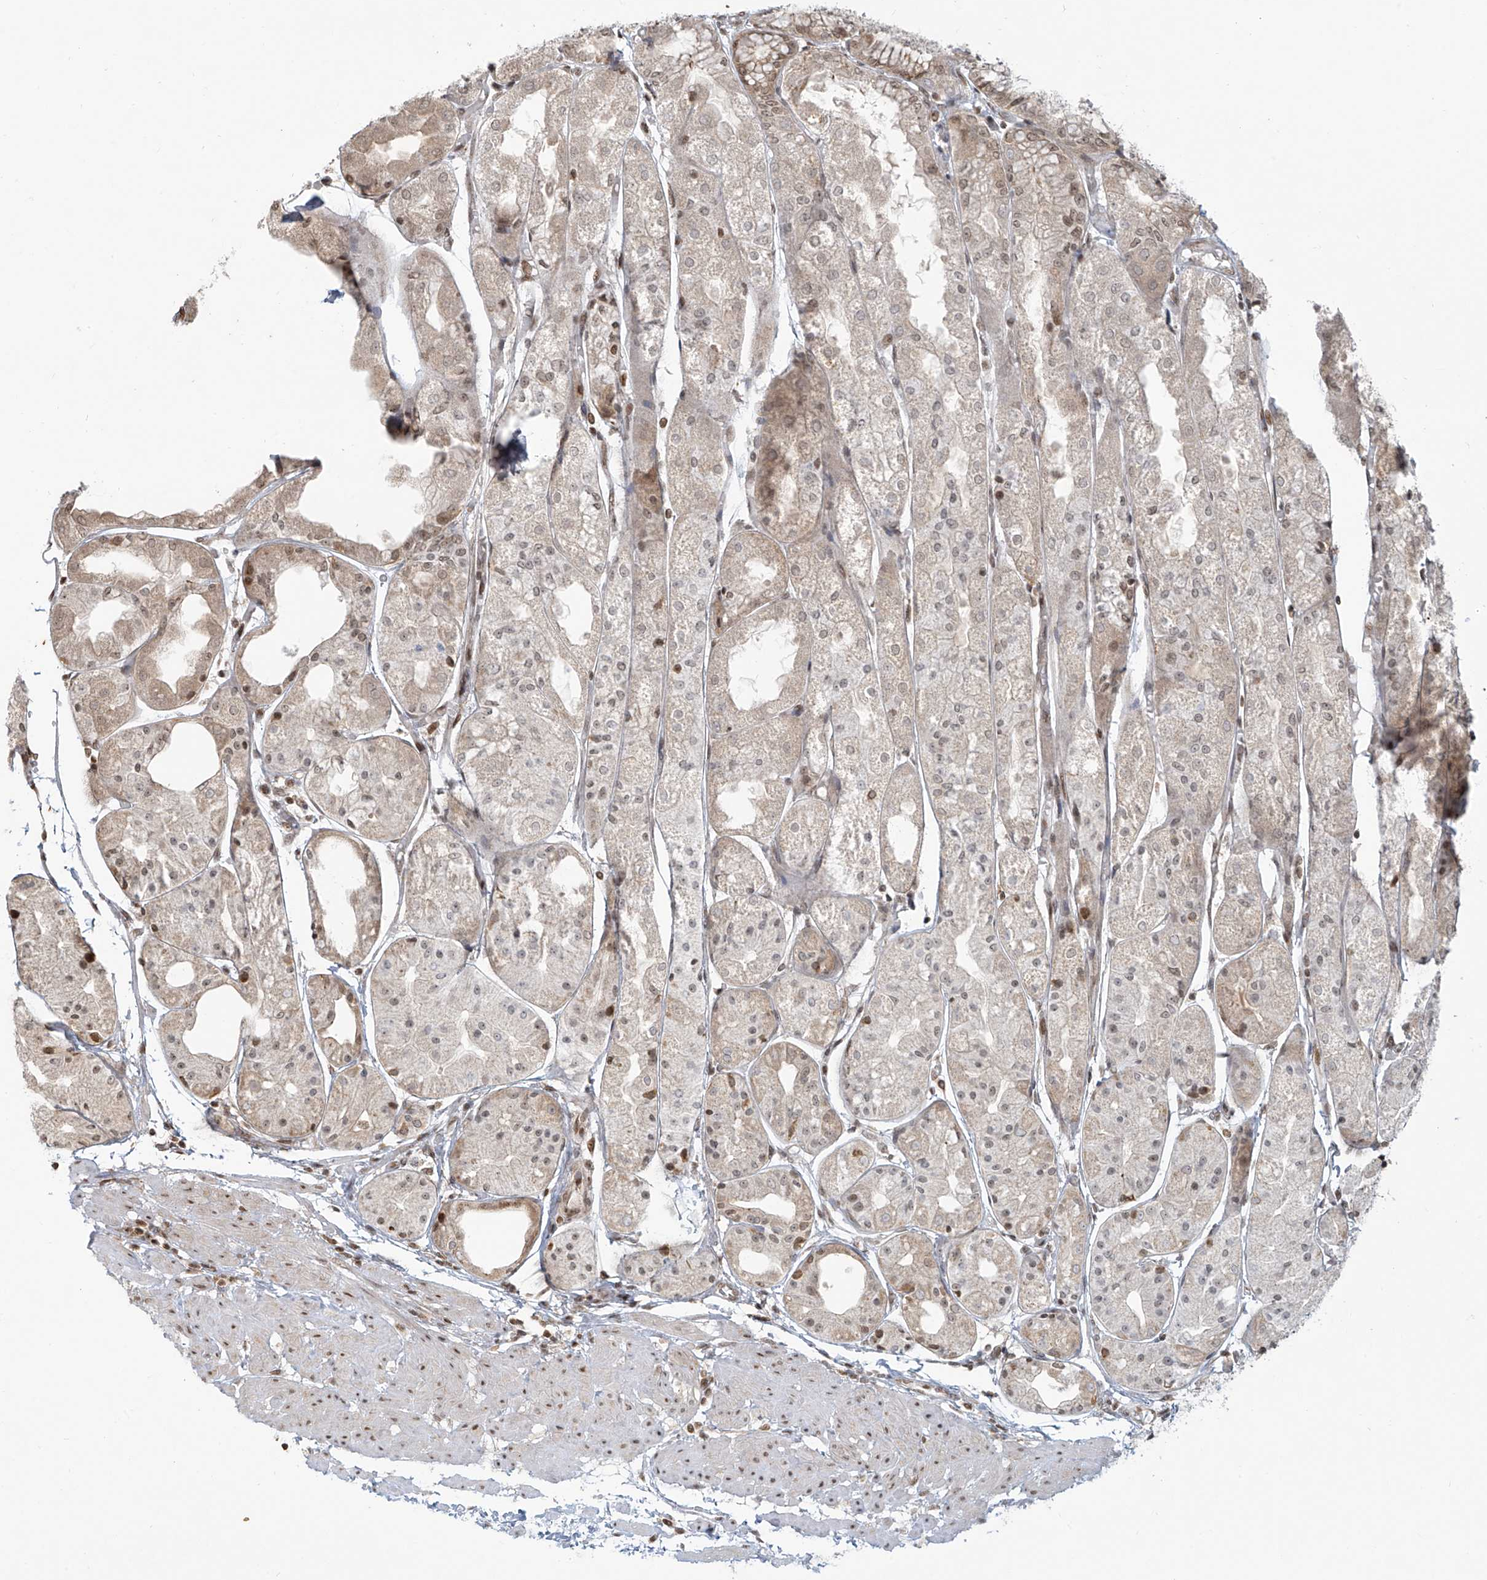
{"staining": {"intensity": "moderate", "quantity": "<25%", "location": "cytoplasmic/membranous,nuclear"}, "tissue": "stomach", "cell_type": "Glandular cells", "image_type": "normal", "snomed": [{"axis": "morphology", "description": "Normal tissue, NOS"}, {"axis": "topography", "description": "Stomach, upper"}], "caption": "Glandular cells demonstrate low levels of moderate cytoplasmic/membranous,nuclear positivity in approximately <25% of cells in normal human stomach.", "gene": "VMP1", "patient": {"sex": "male", "age": 72}}